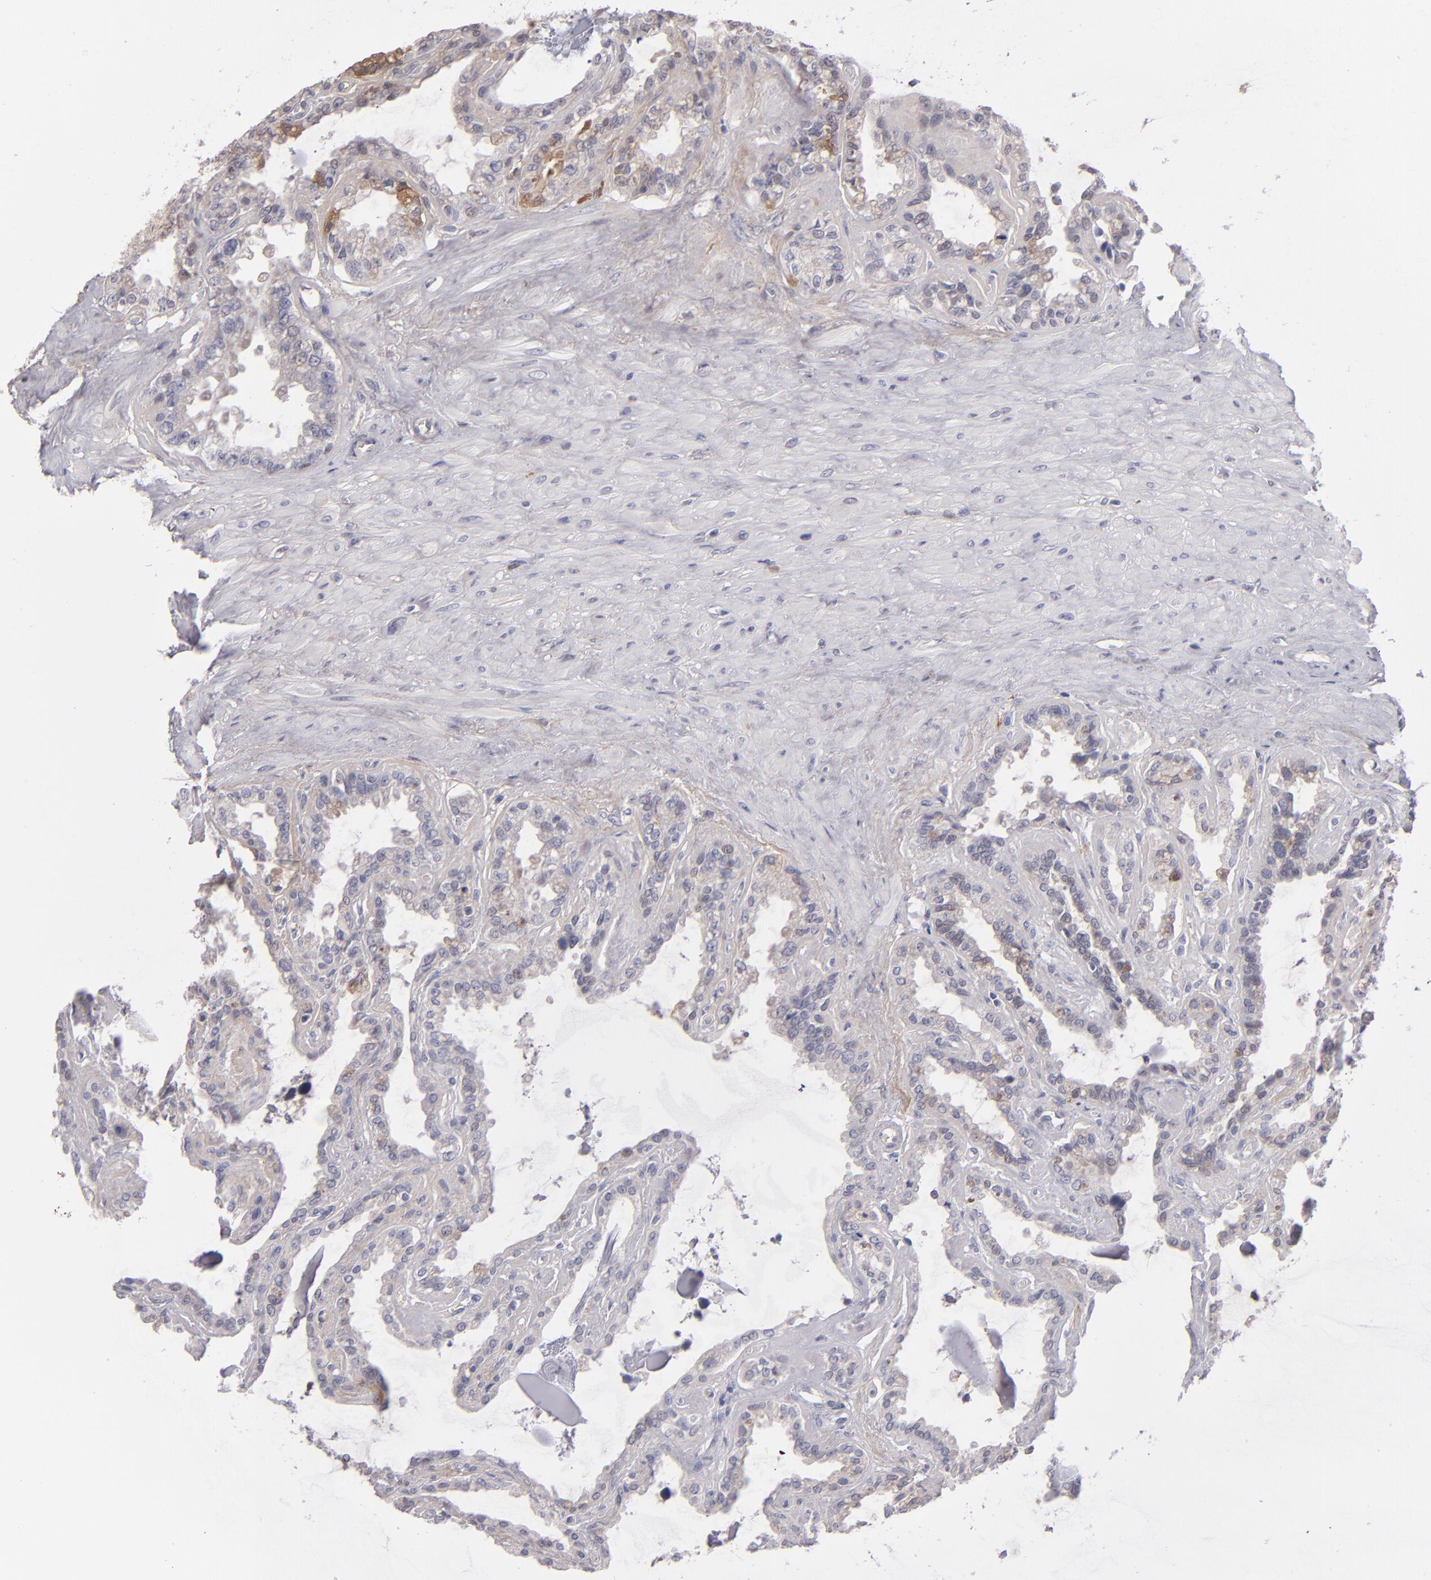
{"staining": {"intensity": "negative", "quantity": "none", "location": "none"}, "tissue": "seminal vesicle", "cell_type": "Glandular cells", "image_type": "normal", "snomed": [{"axis": "morphology", "description": "Normal tissue, NOS"}, {"axis": "morphology", "description": "Inflammation, NOS"}, {"axis": "topography", "description": "Urinary bladder"}, {"axis": "topography", "description": "Prostate"}, {"axis": "topography", "description": "Seminal veicle"}], "caption": "An IHC image of unremarkable seminal vesicle is shown. There is no staining in glandular cells of seminal vesicle. (Stains: DAB (3,3'-diaminobenzidine) IHC with hematoxylin counter stain, Microscopy: brightfield microscopy at high magnification).", "gene": "ITIH4", "patient": {"sex": "male", "age": 82}}